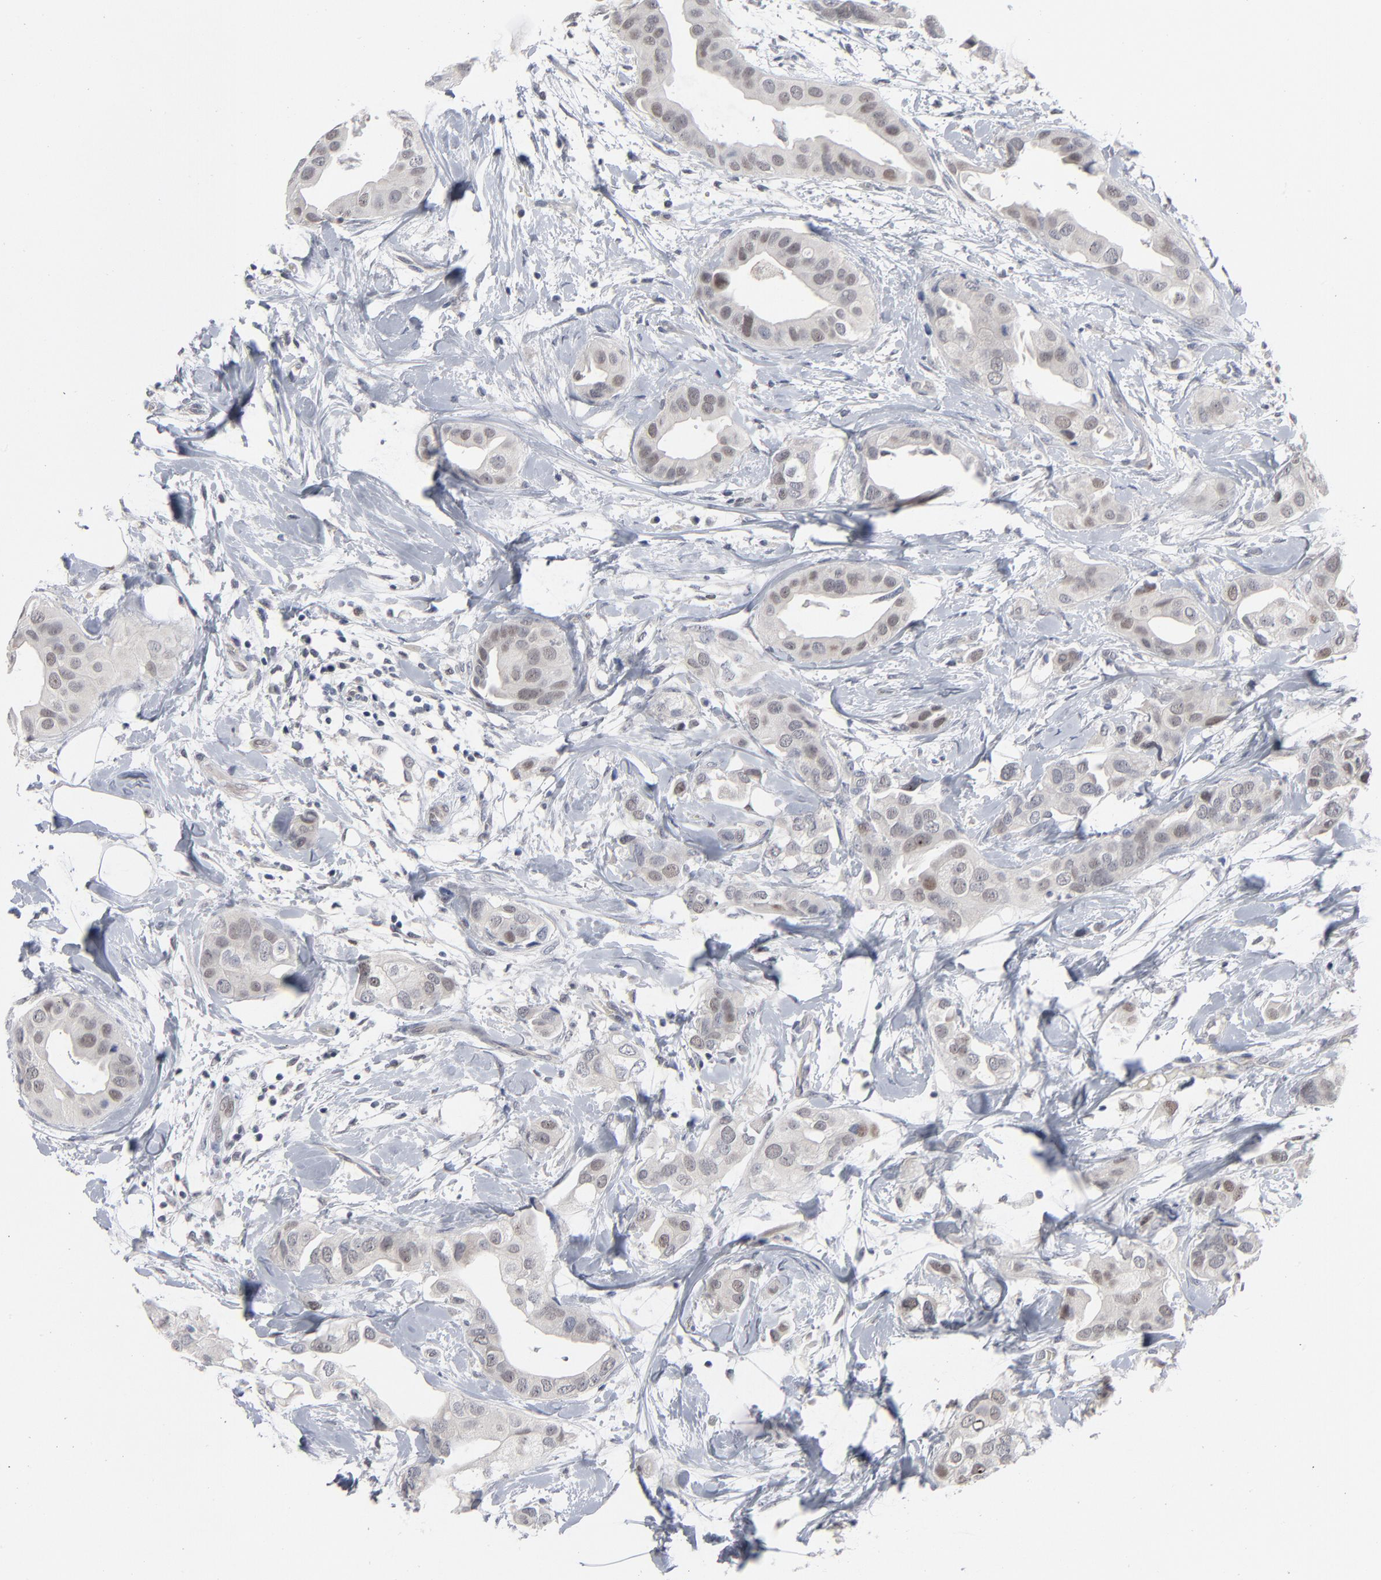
{"staining": {"intensity": "weak", "quantity": "<25%", "location": "nuclear"}, "tissue": "breast cancer", "cell_type": "Tumor cells", "image_type": "cancer", "snomed": [{"axis": "morphology", "description": "Duct carcinoma"}, {"axis": "topography", "description": "Breast"}], "caption": "DAB (3,3'-diaminobenzidine) immunohistochemical staining of human breast infiltrating ductal carcinoma shows no significant staining in tumor cells.", "gene": "FOXN2", "patient": {"sex": "female", "age": 40}}